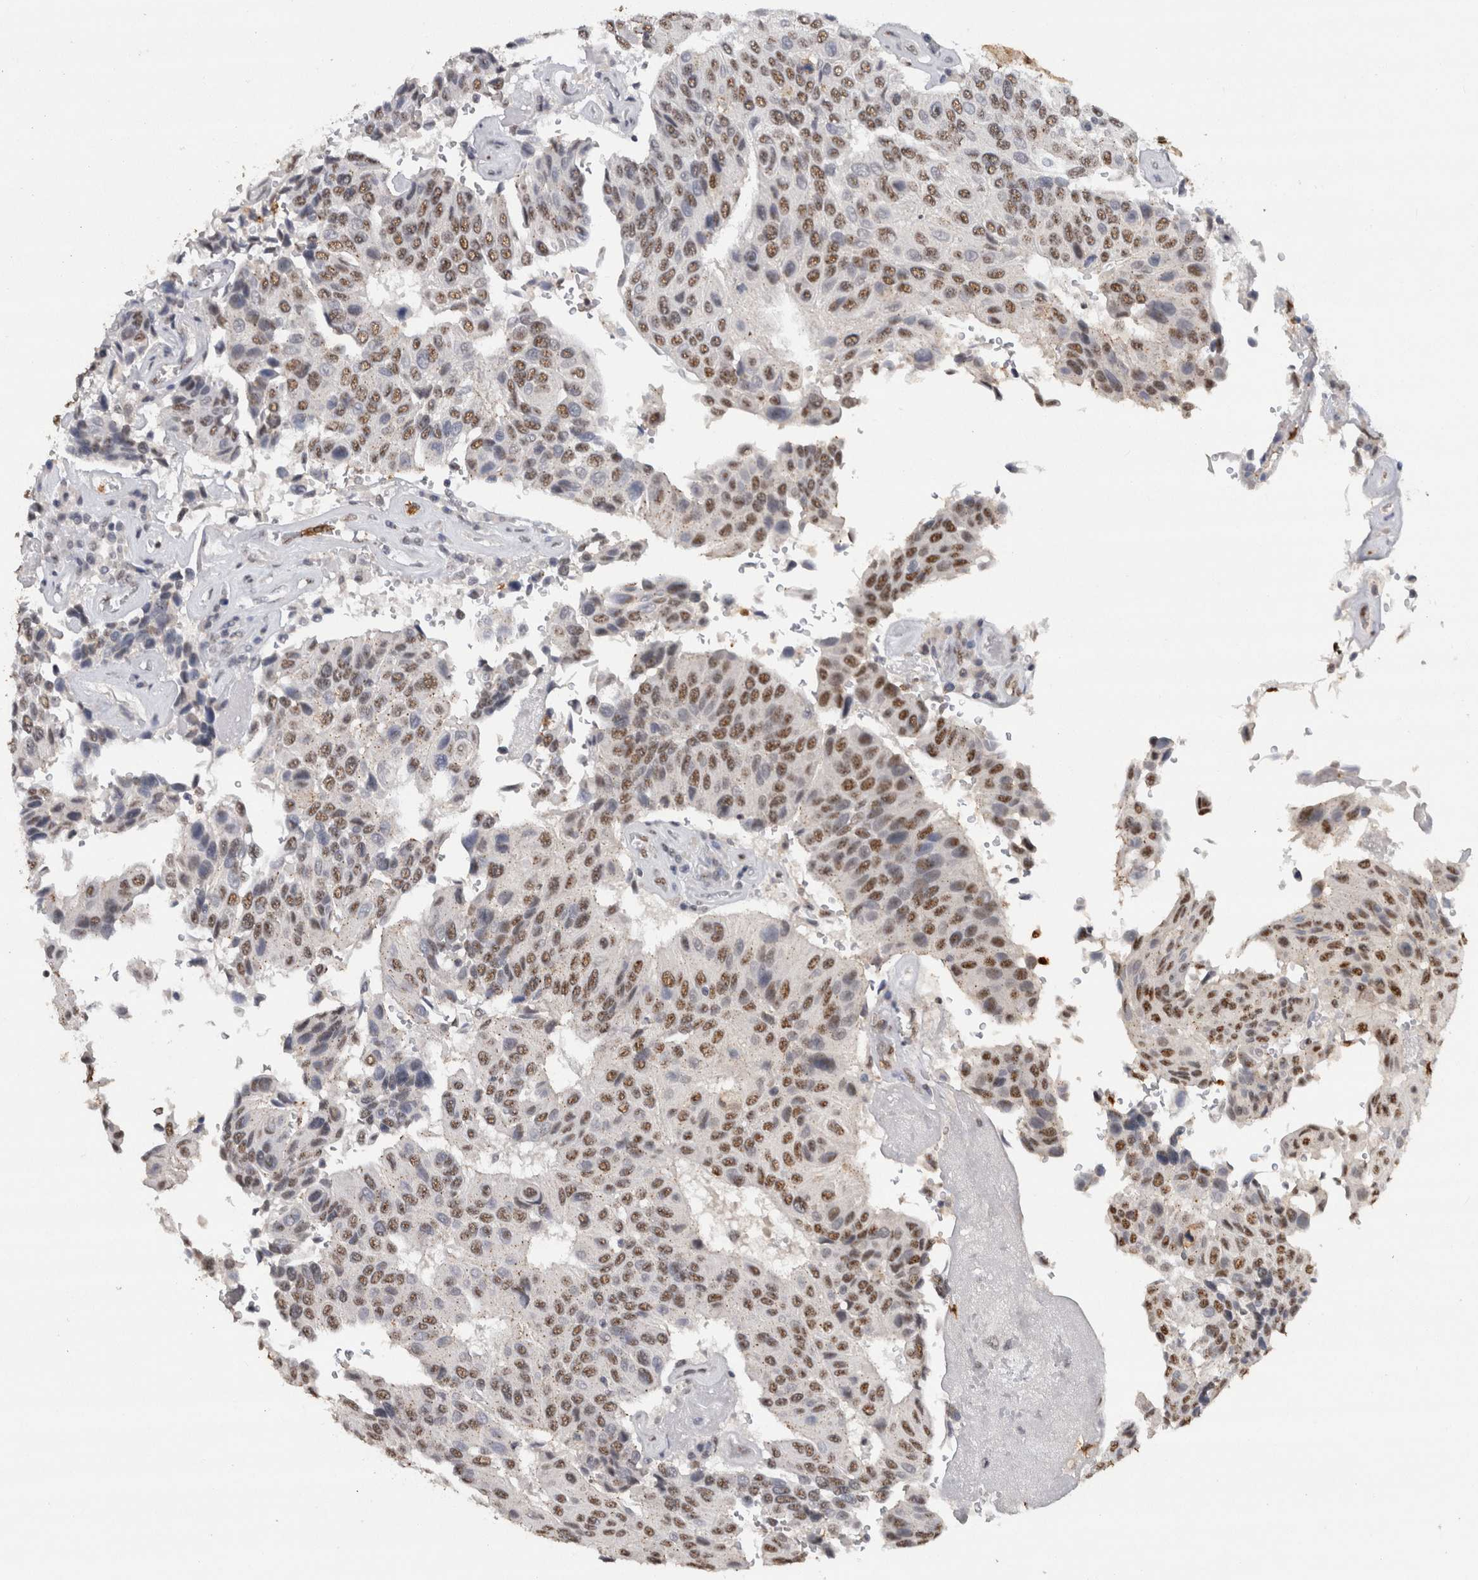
{"staining": {"intensity": "weak", "quantity": ">75%", "location": "nuclear"}, "tissue": "urothelial cancer", "cell_type": "Tumor cells", "image_type": "cancer", "snomed": [{"axis": "morphology", "description": "Urothelial carcinoma, High grade"}, {"axis": "topography", "description": "Urinary bladder"}], "caption": "Urothelial carcinoma (high-grade) was stained to show a protein in brown. There is low levels of weak nuclear positivity in approximately >75% of tumor cells. Using DAB (brown) and hematoxylin (blue) stains, captured at high magnification using brightfield microscopy.", "gene": "RPS6KA2", "patient": {"sex": "male", "age": 66}}